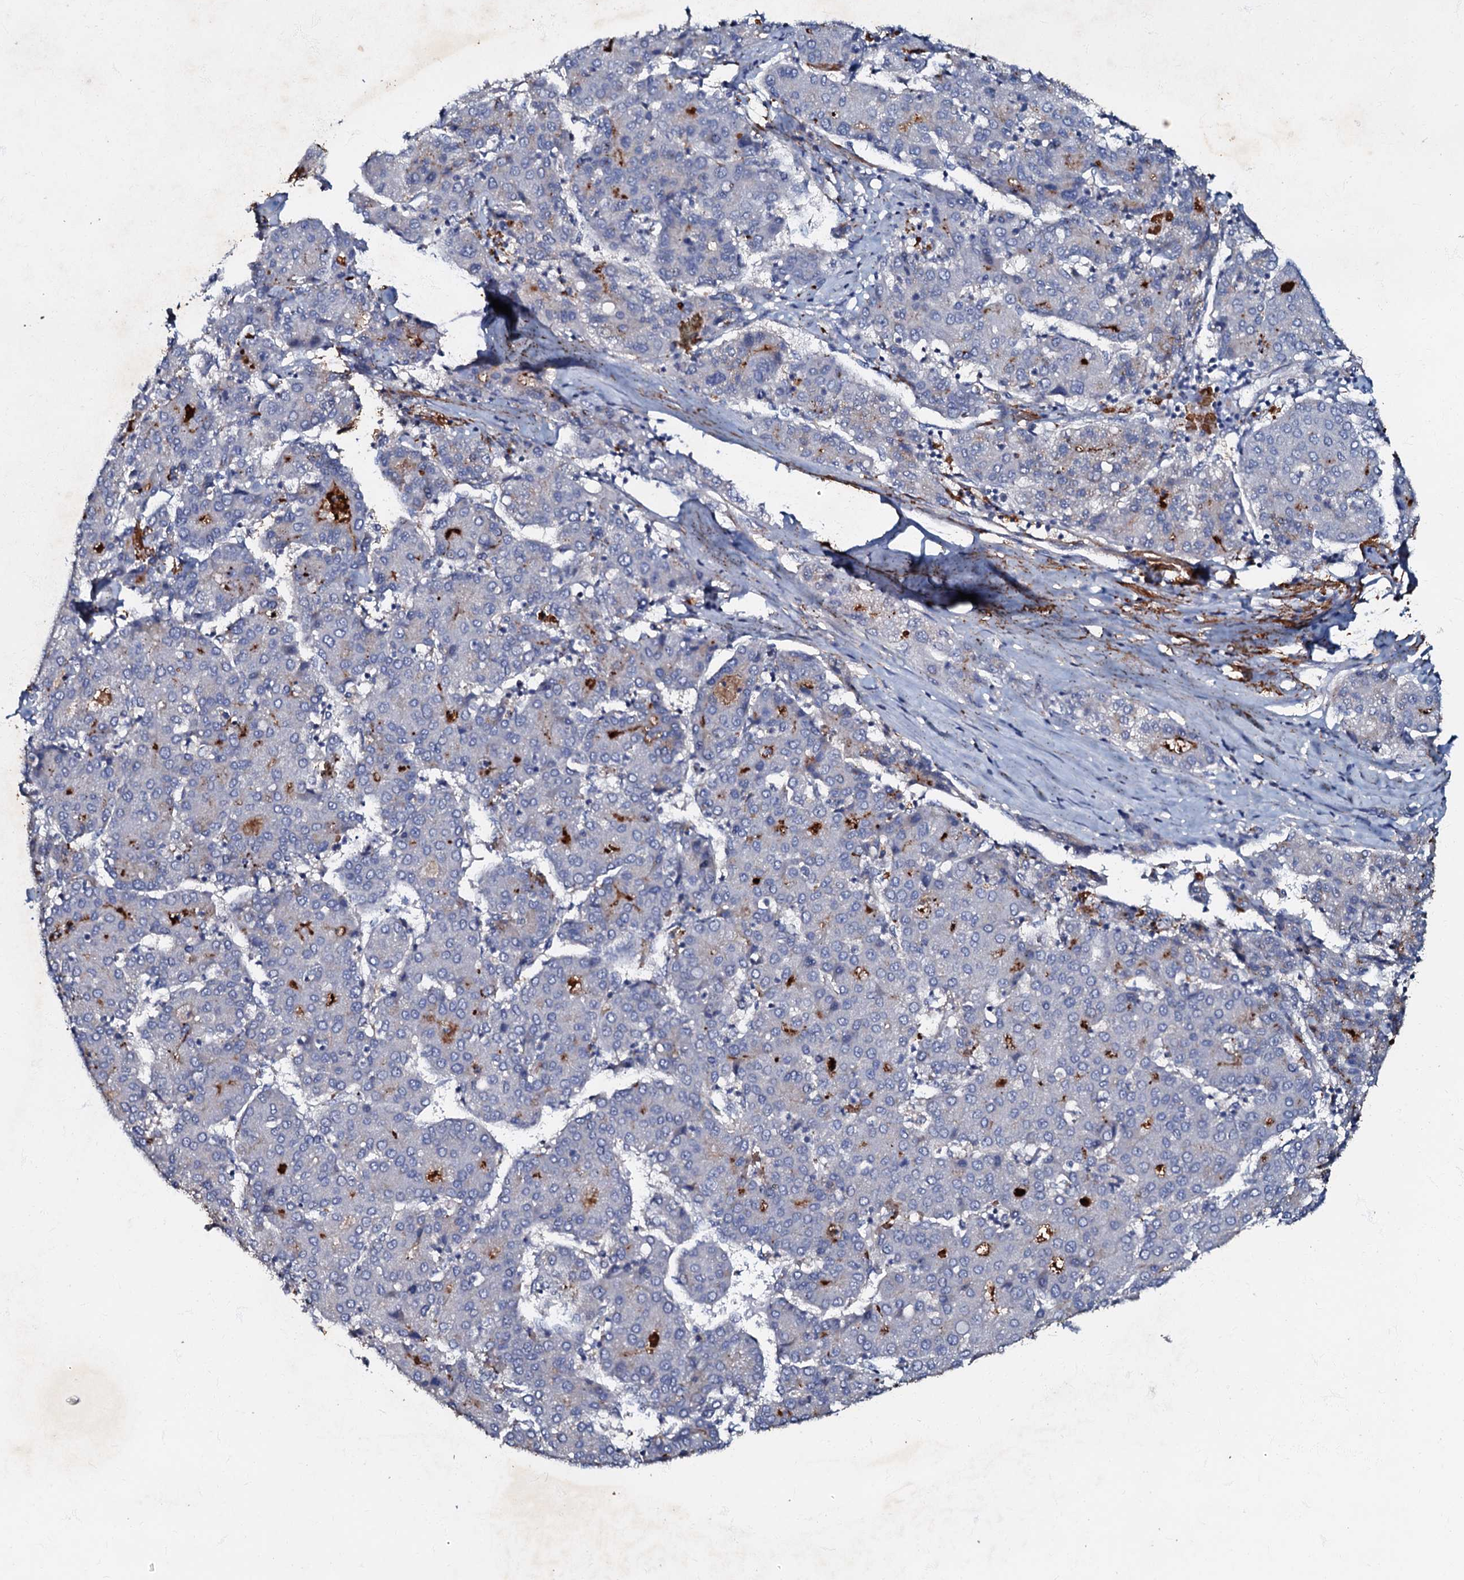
{"staining": {"intensity": "negative", "quantity": "none", "location": "none"}, "tissue": "liver cancer", "cell_type": "Tumor cells", "image_type": "cancer", "snomed": [{"axis": "morphology", "description": "Carcinoma, Hepatocellular, NOS"}, {"axis": "topography", "description": "Liver"}], "caption": "Liver cancer (hepatocellular carcinoma) was stained to show a protein in brown. There is no significant staining in tumor cells. The staining was performed using DAB to visualize the protein expression in brown, while the nuclei were stained in blue with hematoxylin (Magnification: 20x).", "gene": "MANSC4", "patient": {"sex": "male", "age": 65}}